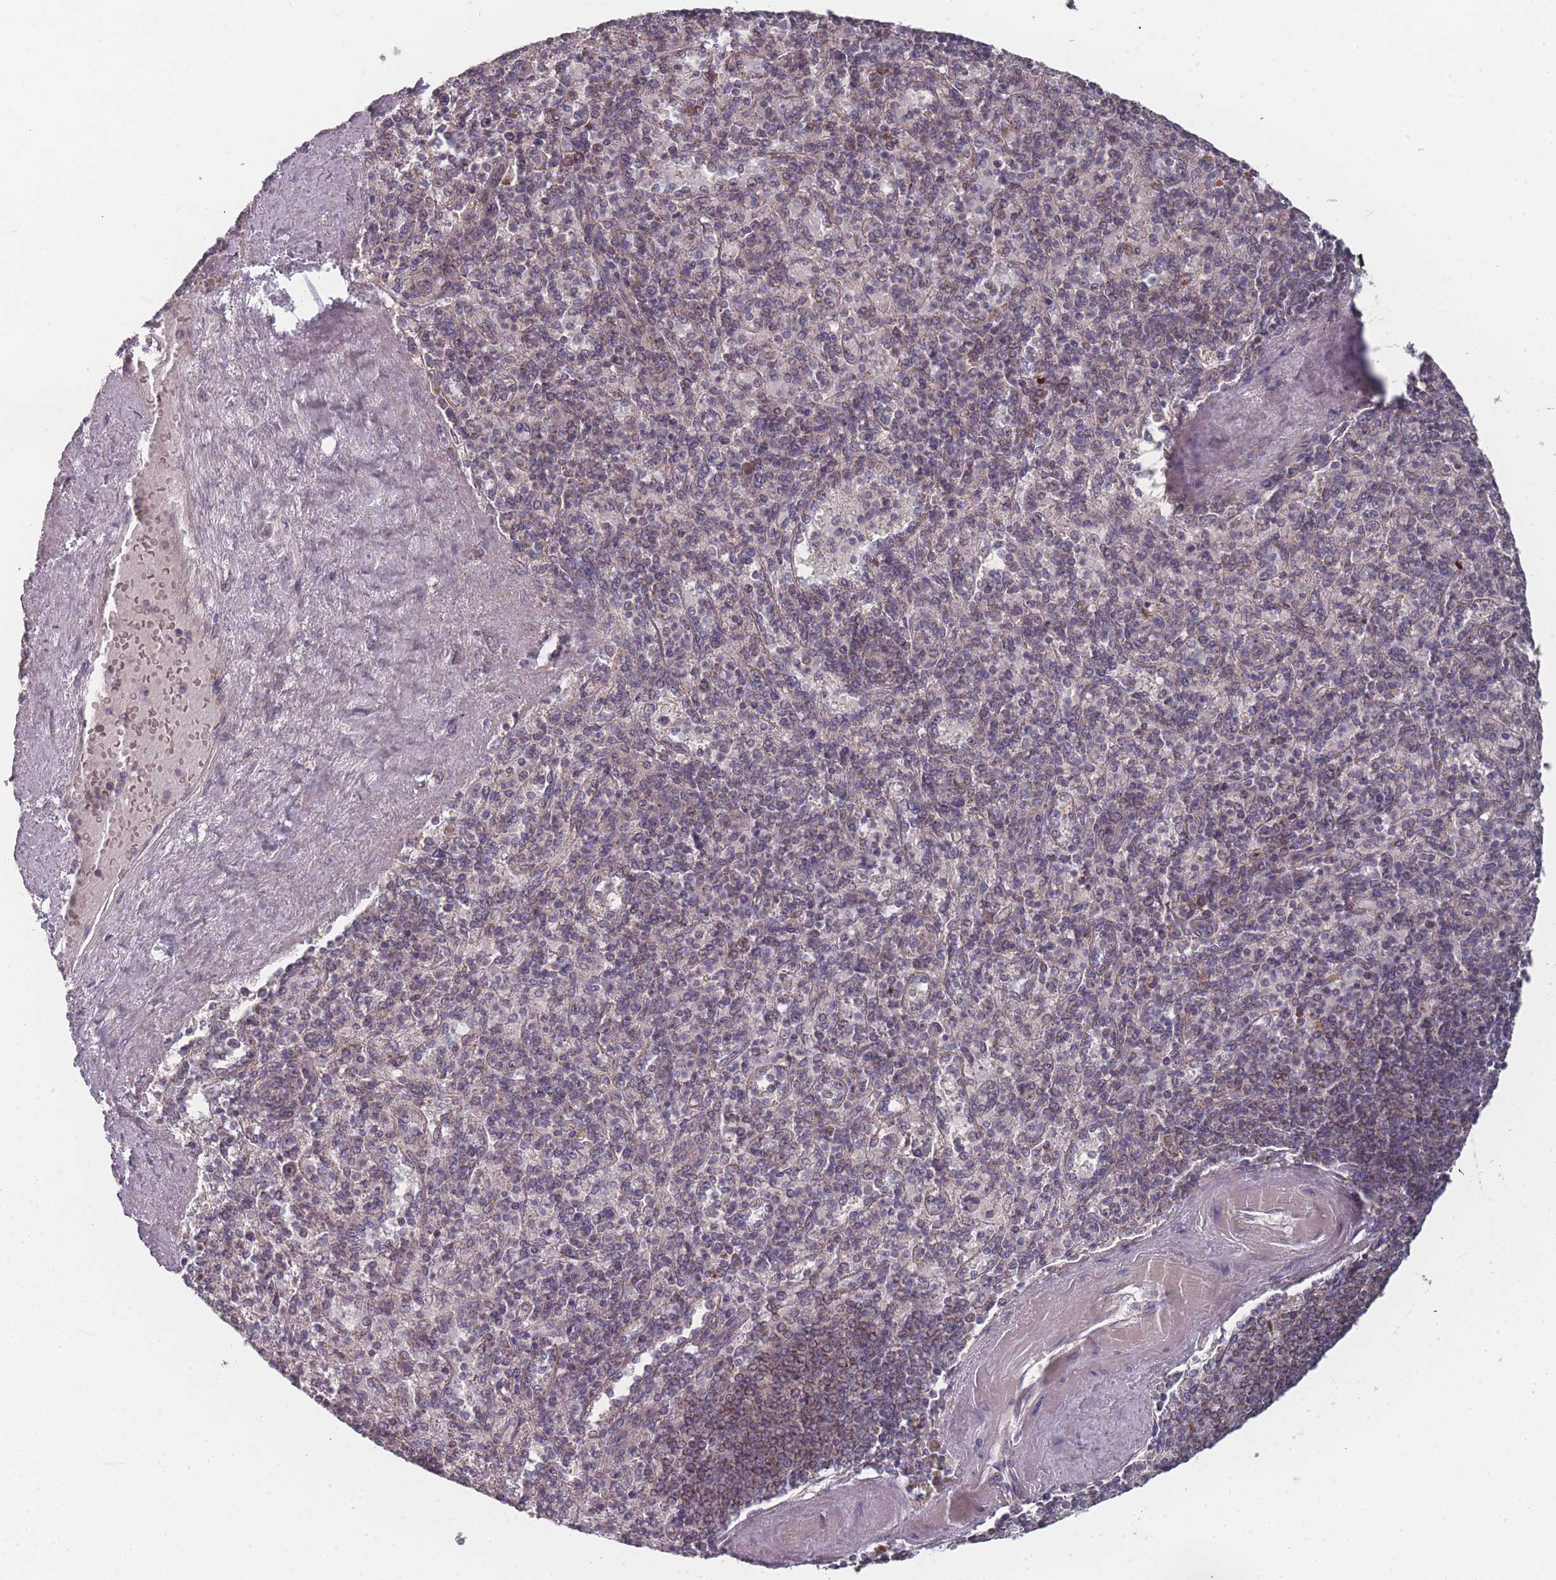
{"staining": {"intensity": "weak", "quantity": "25%-75%", "location": "cytoplasmic/membranous"}, "tissue": "spleen", "cell_type": "Cells in red pulp", "image_type": "normal", "snomed": [{"axis": "morphology", "description": "Normal tissue, NOS"}, {"axis": "topography", "description": "Spleen"}], "caption": "Protein staining of benign spleen exhibits weak cytoplasmic/membranous staining in about 25%-75% of cells in red pulp.", "gene": "PSMB3", "patient": {"sex": "male", "age": 82}}